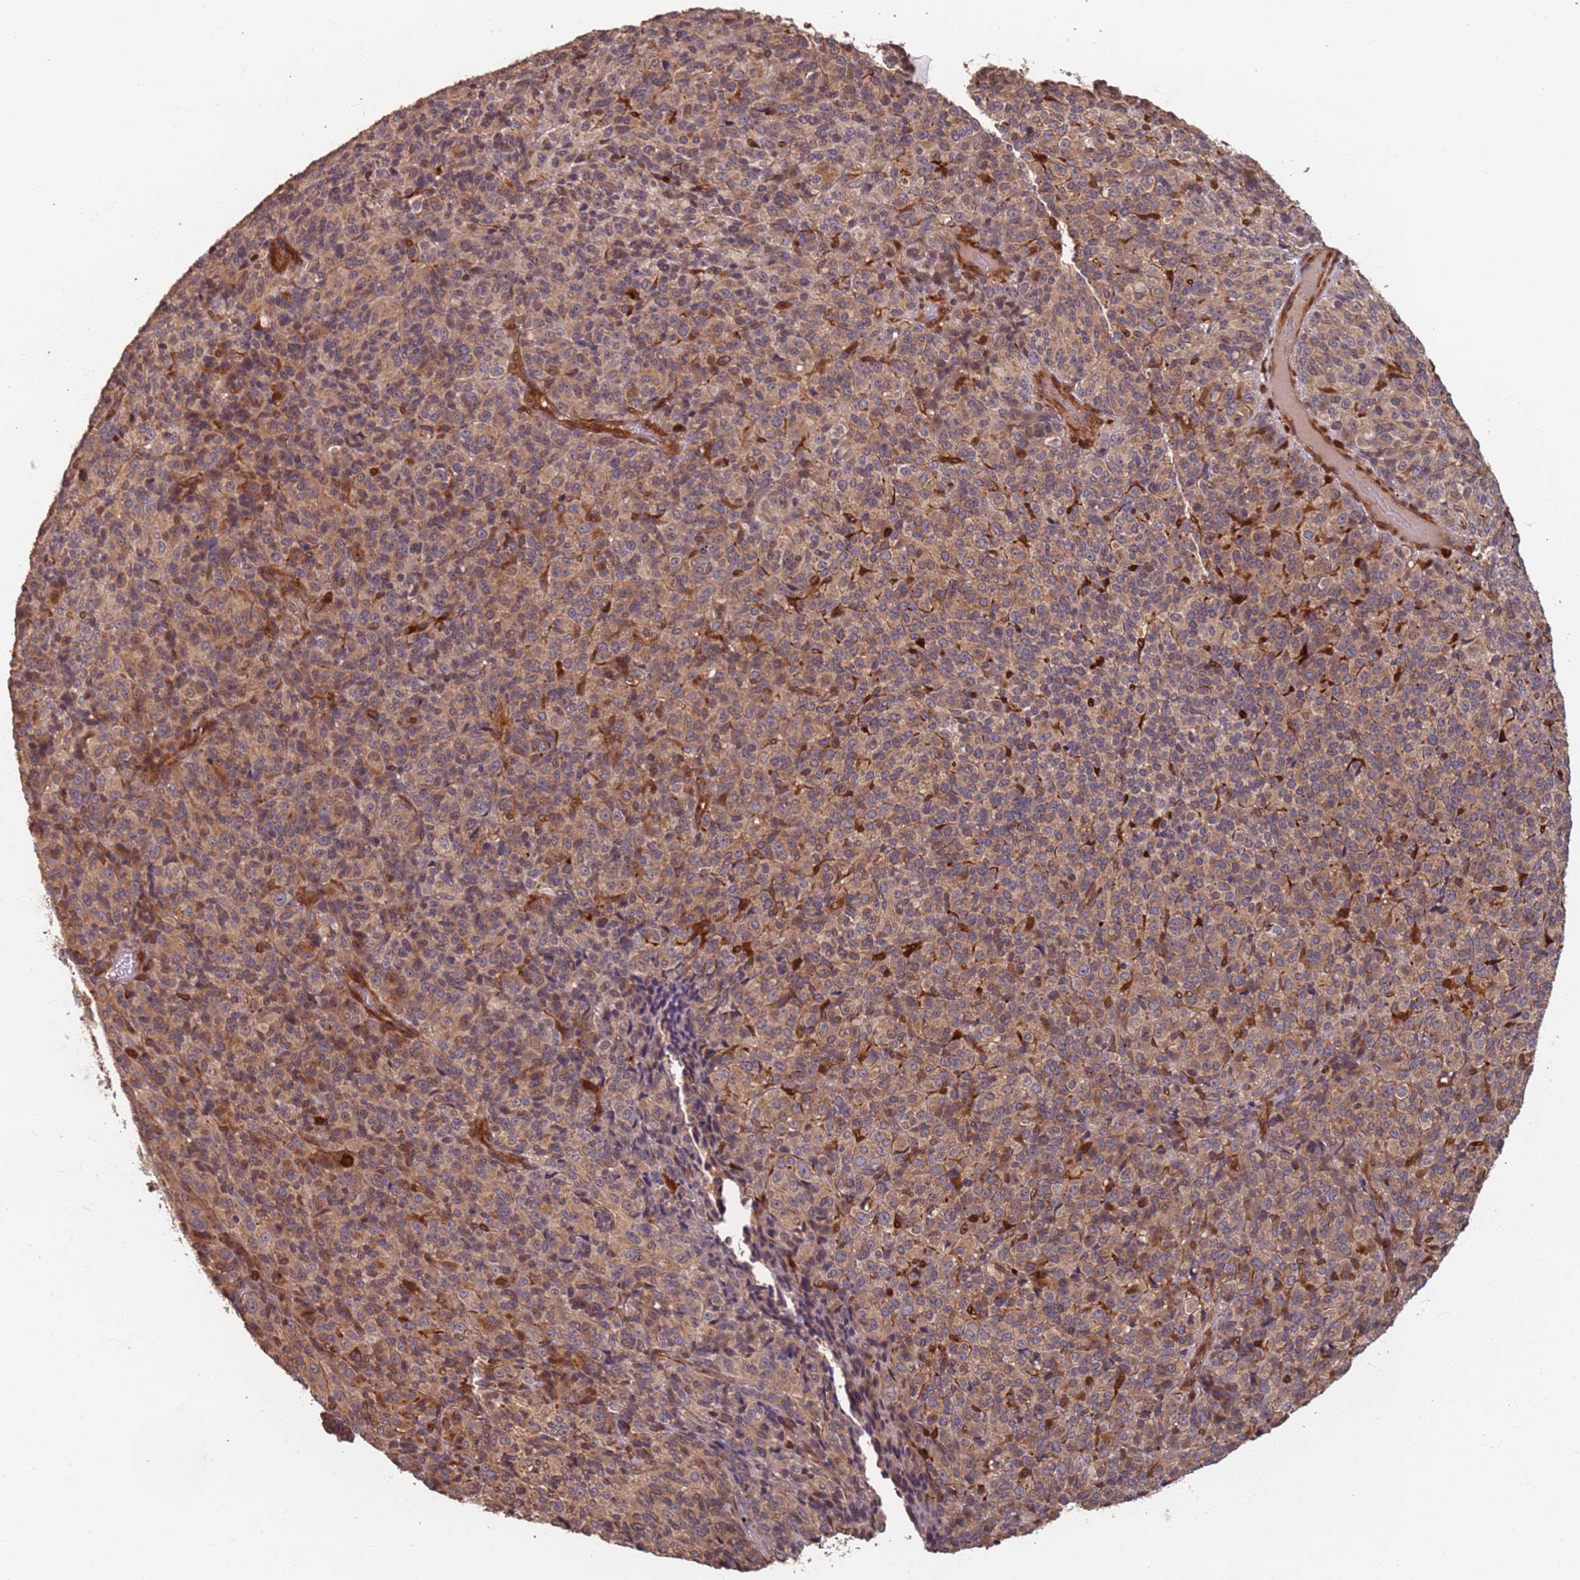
{"staining": {"intensity": "weak", "quantity": ">75%", "location": "cytoplasmic/membranous"}, "tissue": "melanoma", "cell_type": "Tumor cells", "image_type": "cancer", "snomed": [{"axis": "morphology", "description": "Malignant melanoma, Metastatic site"}, {"axis": "topography", "description": "Brain"}], "caption": "Malignant melanoma (metastatic site) was stained to show a protein in brown. There is low levels of weak cytoplasmic/membranous expression in about >75% of tumor cells. (Brightfield microscopy of DAB IHC at high magnification).", "gene": "SDCCAG8", "patient": {"sex": "female", "age": 56}}